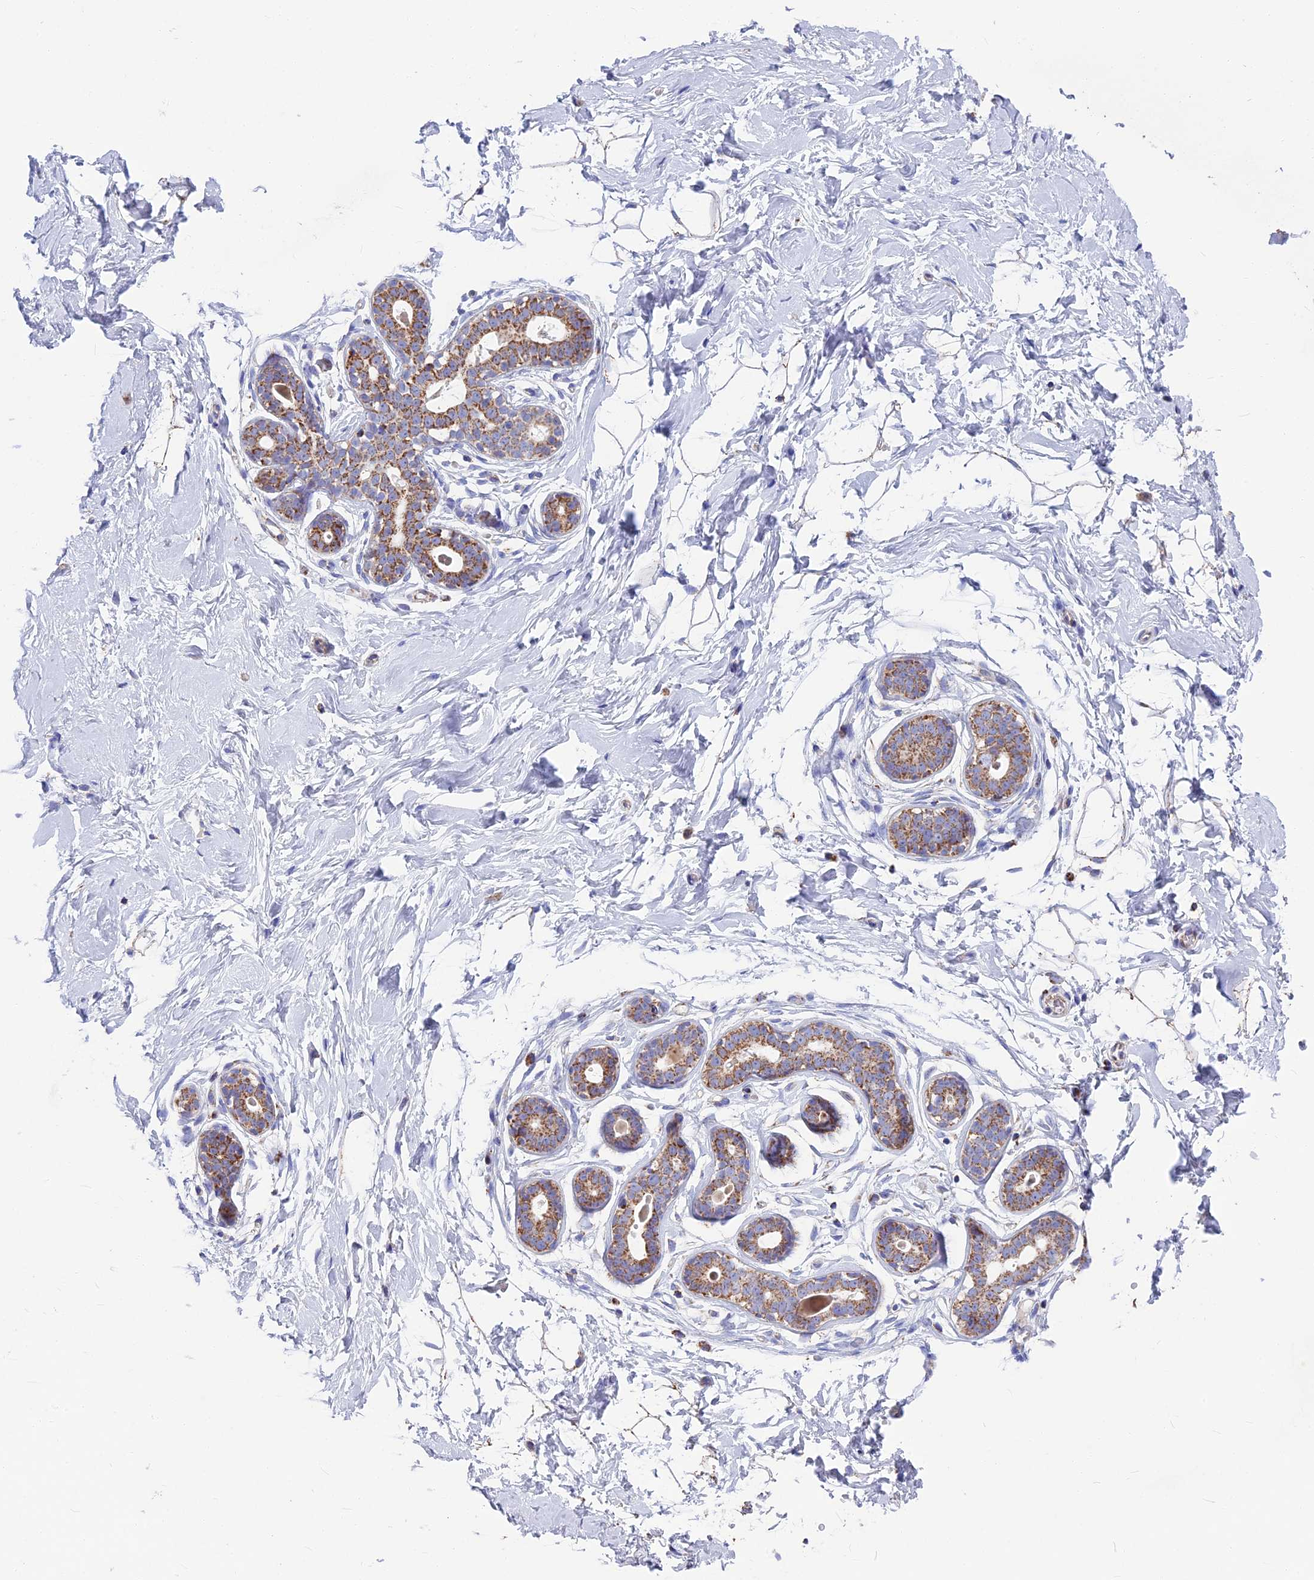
{"staining": {"intensity": "moderate", "quantity": ">75%", "location": "cytoplasmic/membranous"}, "tissue": "breast", "cell_type": "Adipocytes", "image_type": "normal", "snomed": [{"axis": "morphology", "description": "Normal tissue, NOS"}, {"axis": "morphology", "description": "Adenoma, NOS"}, {"axis": "topography", "description": "Breast"}], "caption": "Breast stained with IHC exhibits moderate cytoplasmic/membranous positivity in approximately >75% of adipocytes.", "gene": "CS", "patient": {"sex": "female", "age": 23}}